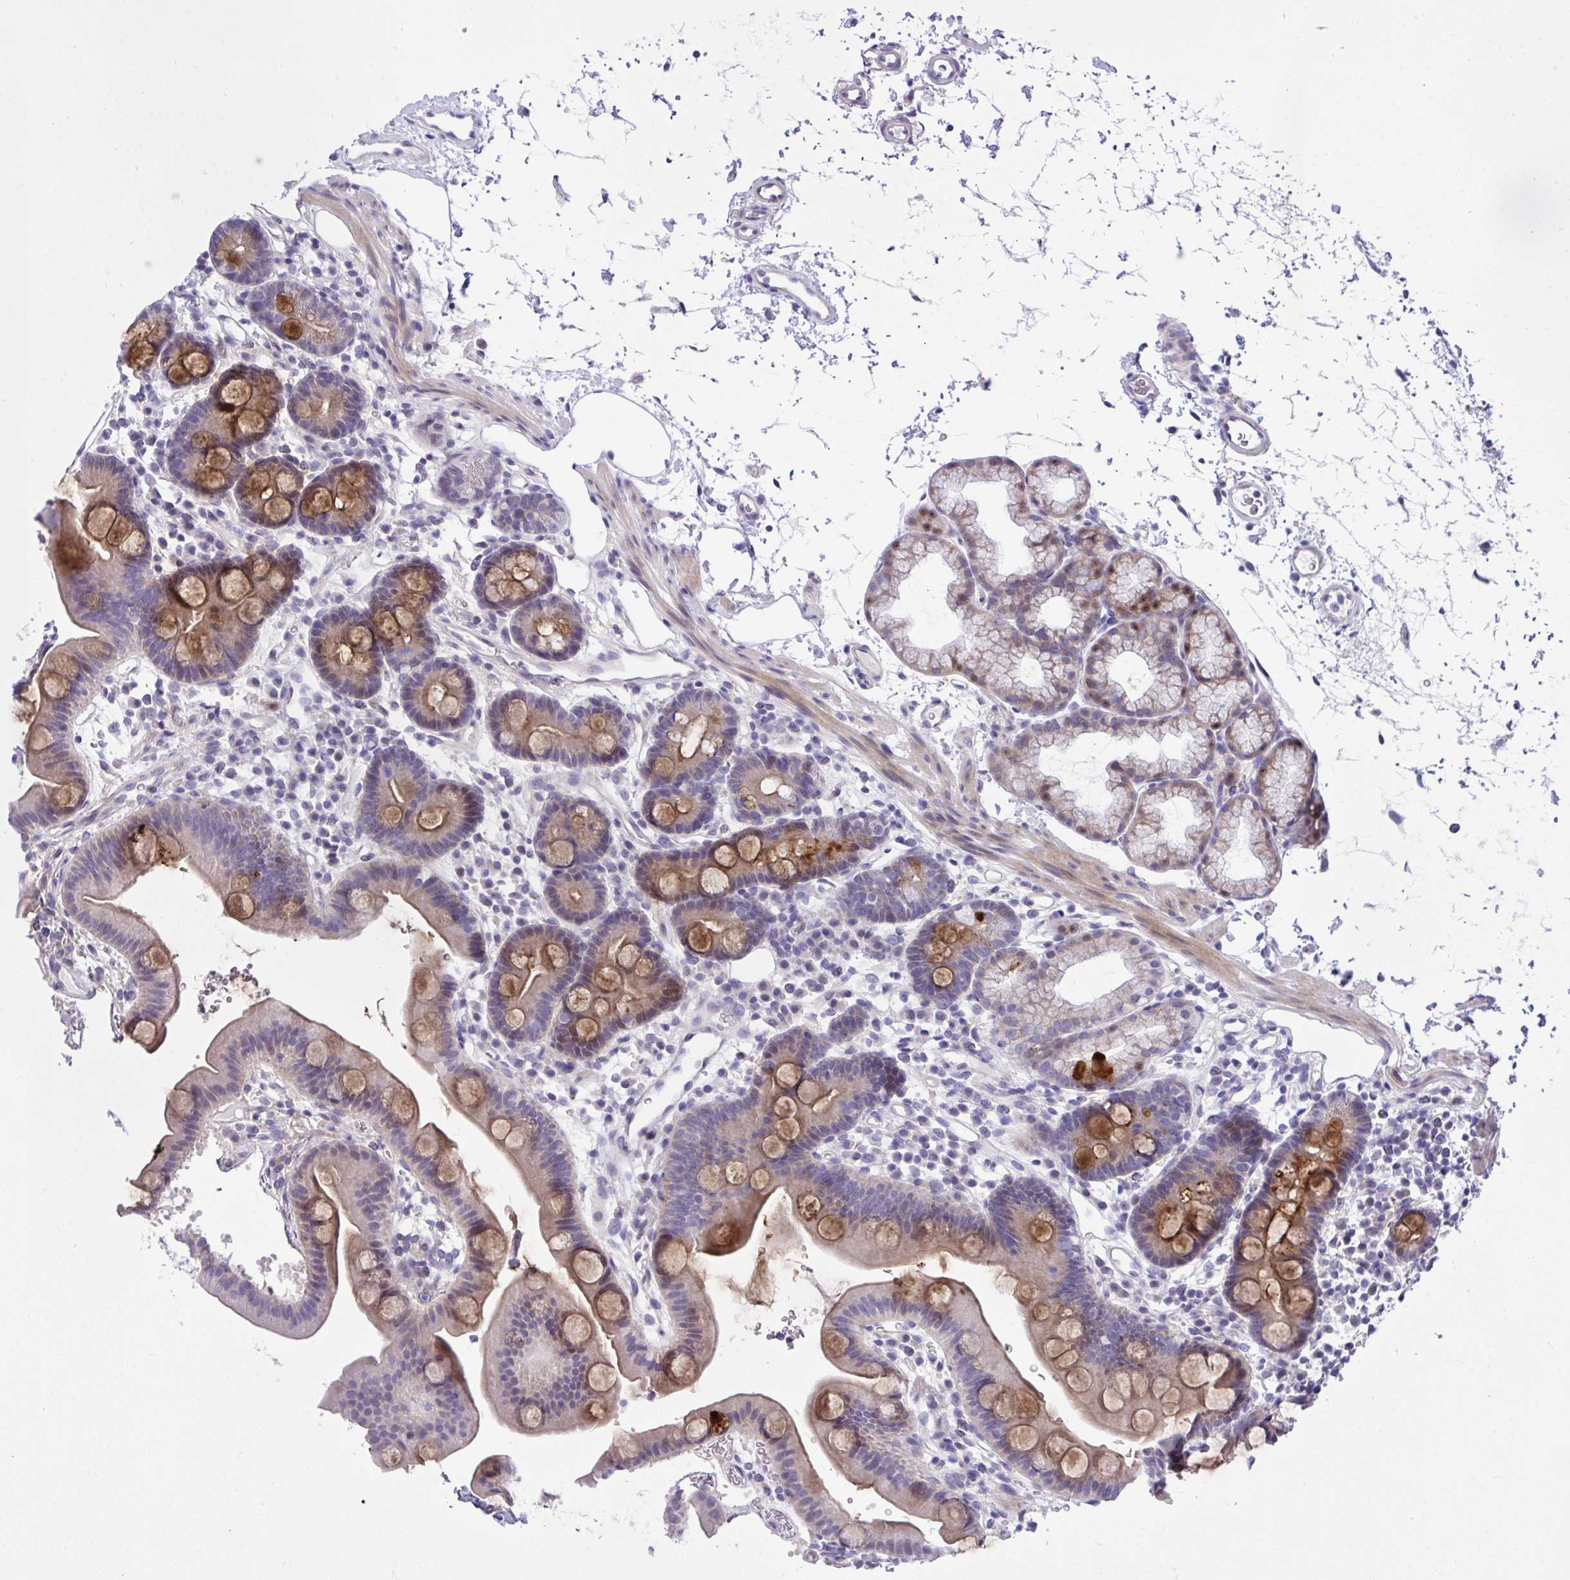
{"staining": {"intensity": "moderate", "quantity": "25%-75%", "location": "cytoplasmic/membranous"}, "tissue": "duodenum", "cell_type": "Glandular cells", "image_type": "normal", "snomed": [{"axis": "morphology", "description": "Normal tissue, NOS"}, {"axis": "topography", "description": "Duodenum"}], "caption": "Human duodenum stained for a protein (brown) exhibits moderate cytoplasmic/membranous positive expression in about 25%-75% of glandular cells.", "gene": "WDR97", "patient": {"sex": "male", "age": 59}}